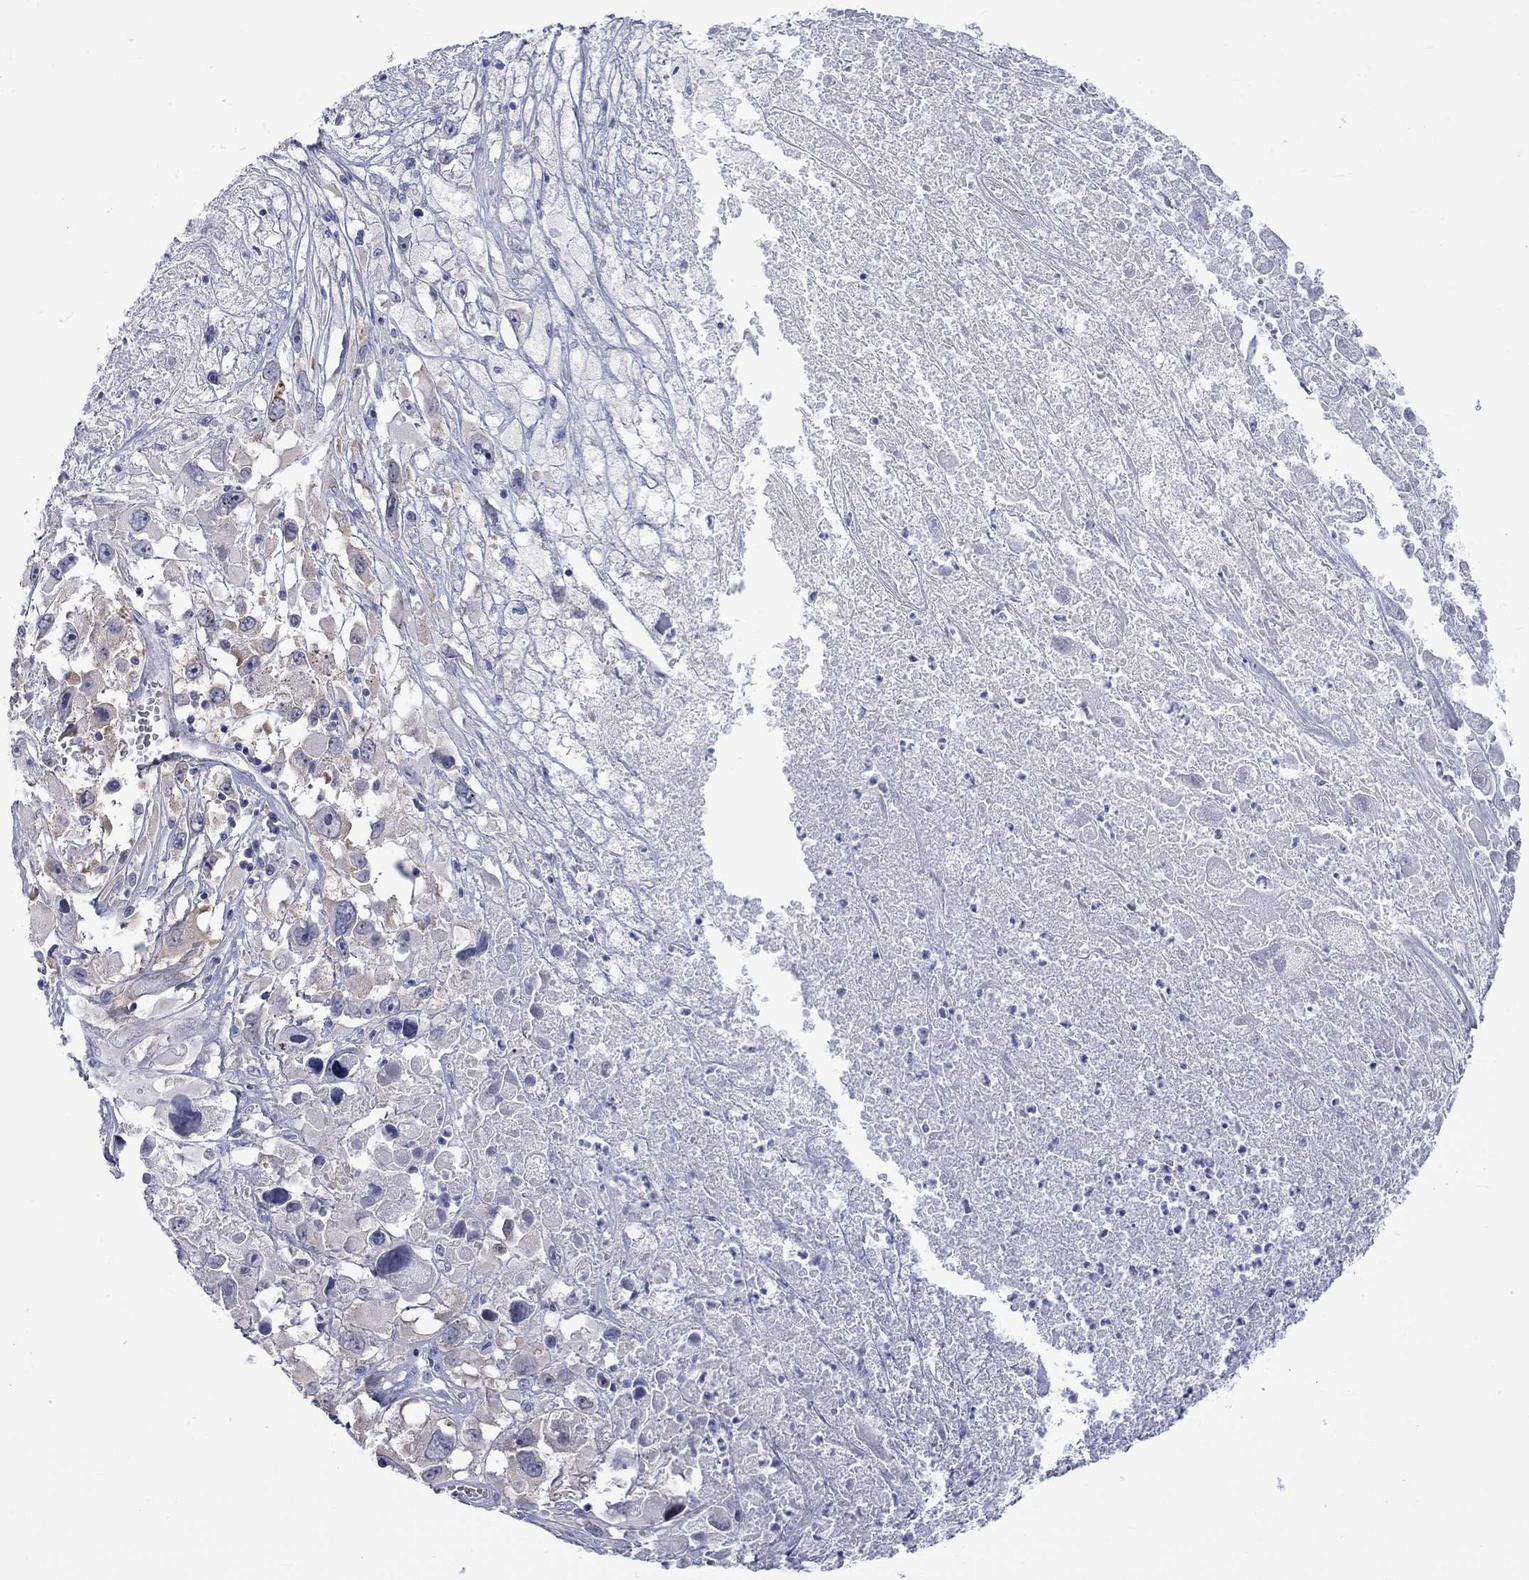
{"staining": {"intensity": "weak", "quantity": "25%-75%", "location": "cytoplasmic/membranous"}, "tissue": "melanoma", "cell_type": "Tumor cells", "image_type": "cancer", "snomed": [{"axis": "morphology", "description": "Malignant melanoma, Metastatic site"}, {"axis": "topography", "description": "Lymph node"}], "caption": "Protein expression analysis of human malignant melanoma (metastatic site) reveals weak cytoplasmic/membranous staining in about 25%-75% of tumor cells.", "gene": "CERS1", "patient": {"sex": "male", "age": 50}}